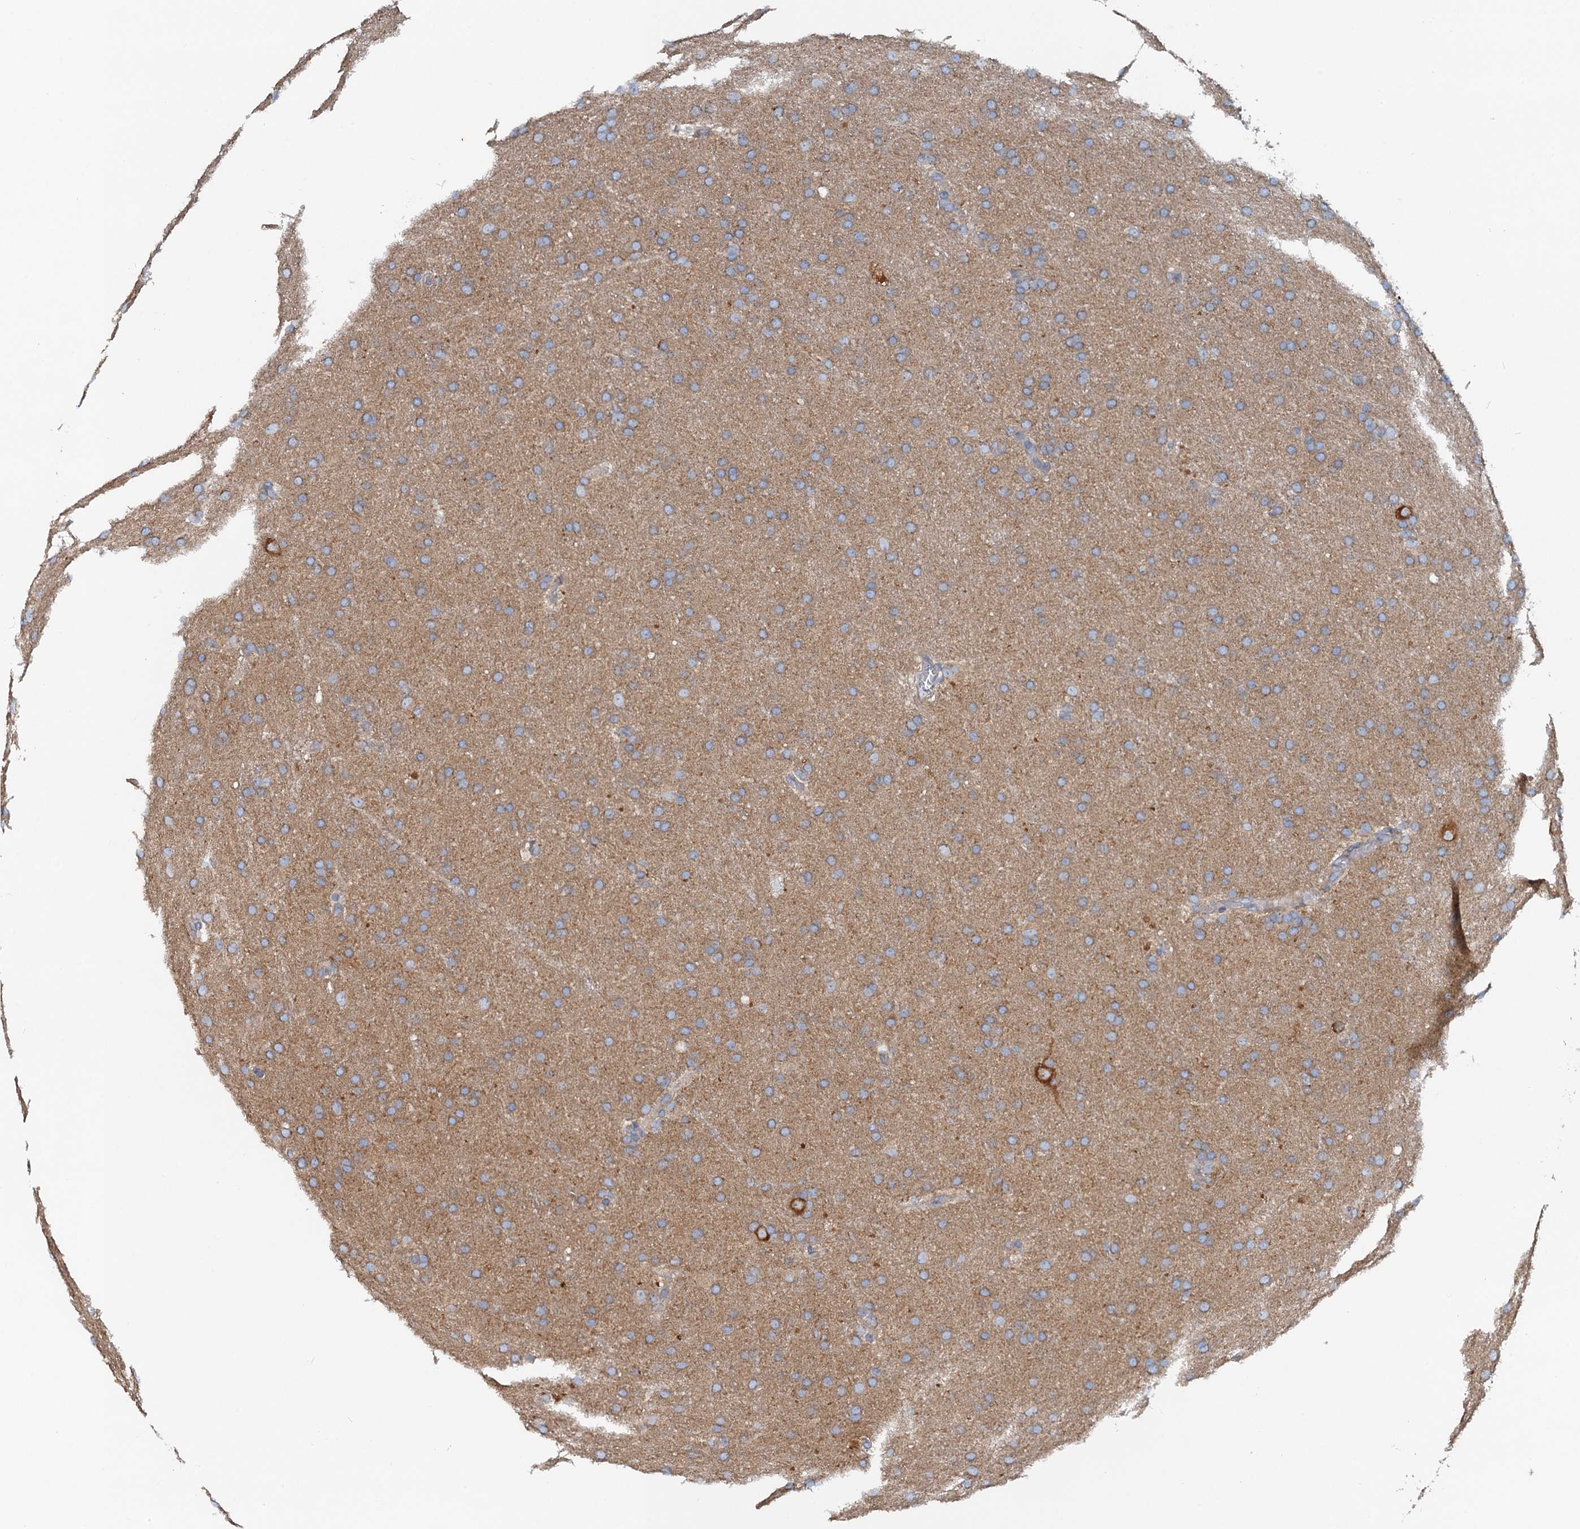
{"staining": {"intensity": "weak", "quantity": ">75%", "location": "cytoplasmic/membranous"}, "tissue": "glioma", "cell_type": "Tumor cells", "image_type": "cancer", "snomed": [{"axis": "morphology", "description": "Glioma, malignant, Low grade"}, {"axis": "topography", "description": "Brain"}], "caption": "A low amount of weak cytoplasmic/membranous staining is appreciated in about >75% of tumor cells in glioma tissue. (IHC, brightfield microscopy, high magnification).", "gene": "NBEA", "patient": {"sex": "female", "age": 32}}